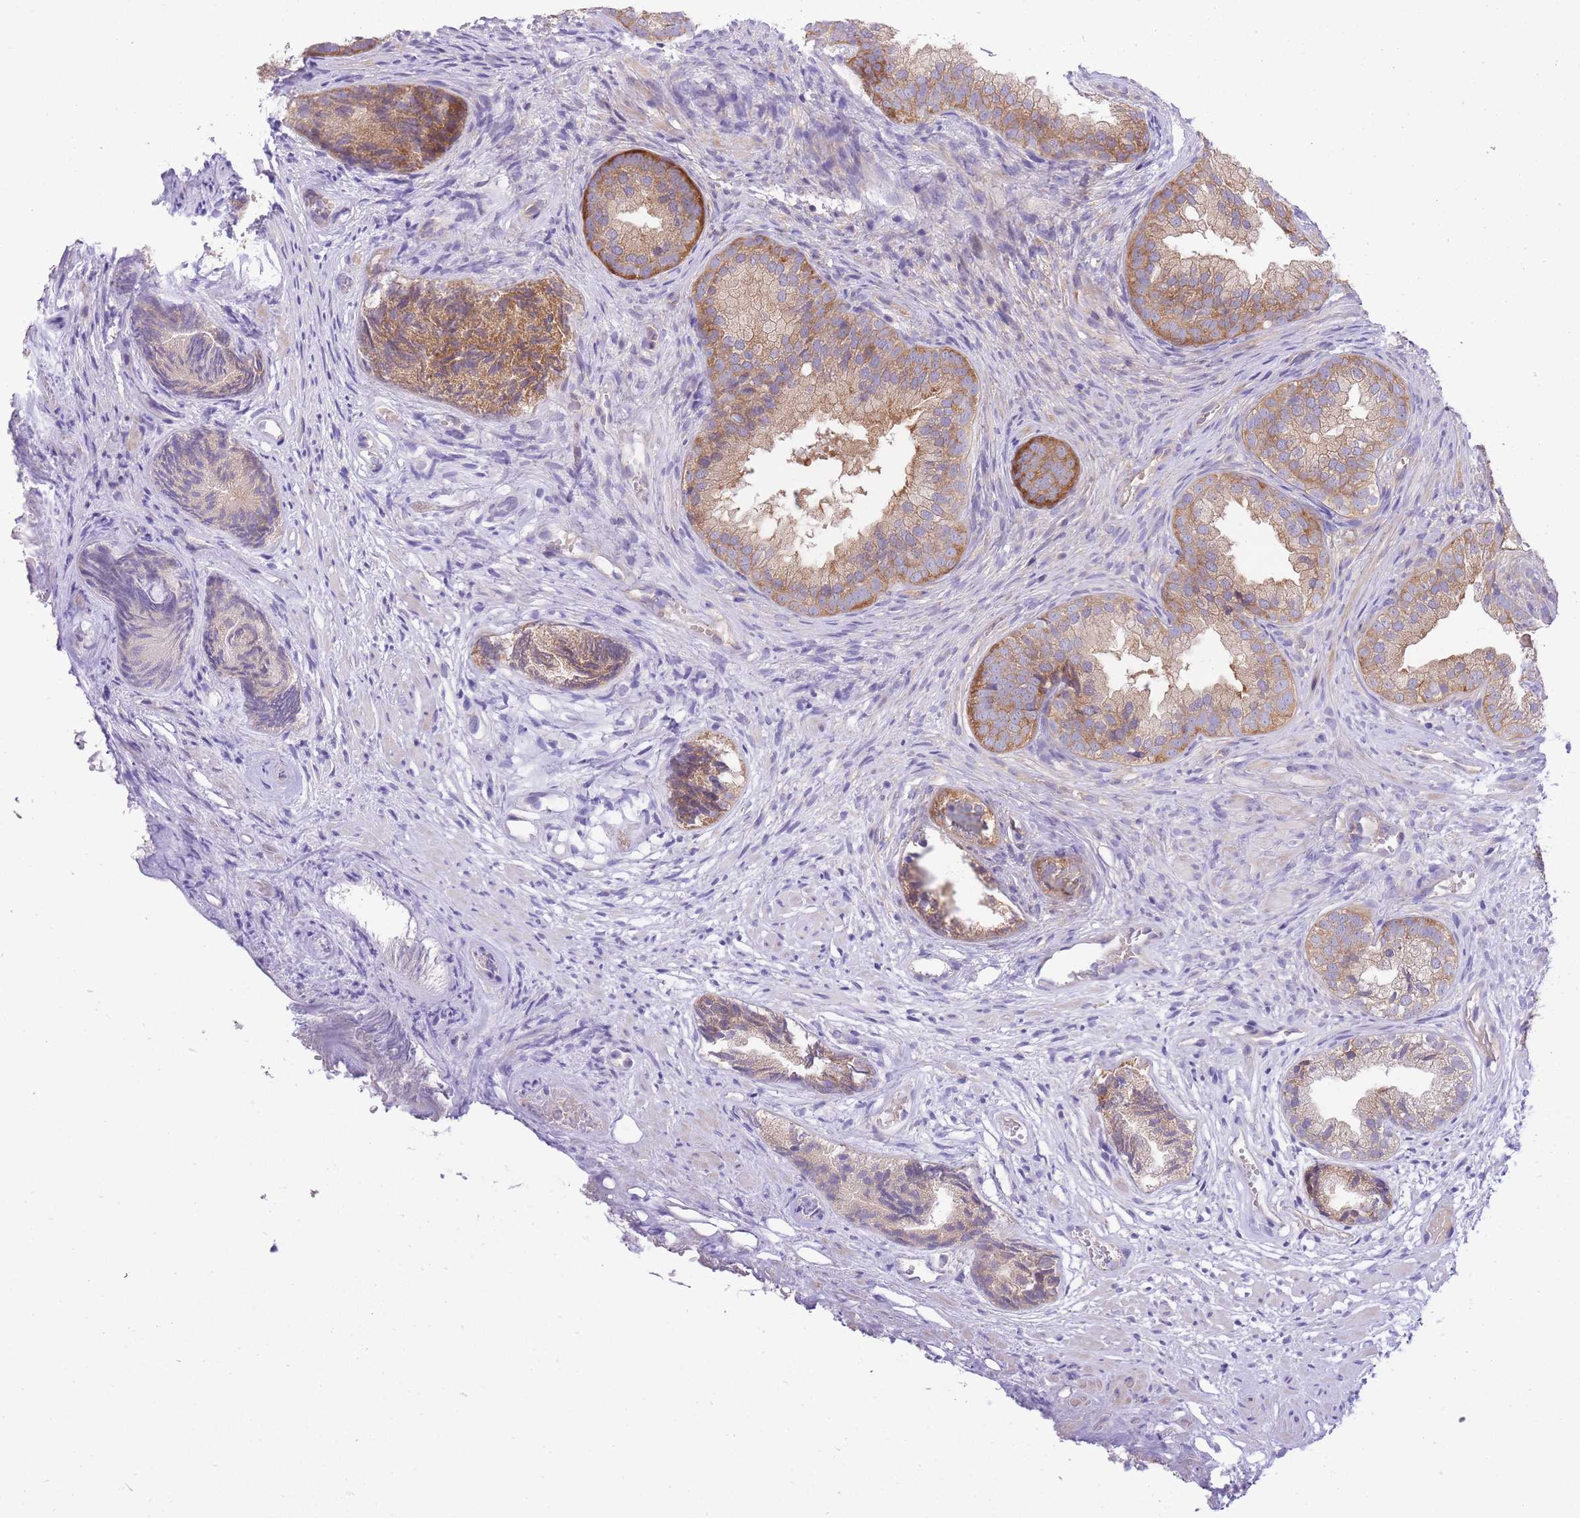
{"staining": {"intensity": "moderate", "quantity": ">75%", "location": "cytoplasmic/membranous"}, "tissue": "prostate", "cell_type": "Glandular cells", "image_type": "normal", "snomed": [{"axis": "morphology", "description": "Normal tissue, NOS"}, {"axis": "topography", "description": "Prostate"}], "caption": "Immunohistochemical staining of unremarkable human prostate demonstrates medium levels of moderate cytoplasmic/membranous staining in approximately >75% of glandular cells. (DAB IHC with brightfield microscopy, high magnification).", "gene": "EIF2B2", "patient": {"sex": "male", "age": 76}}